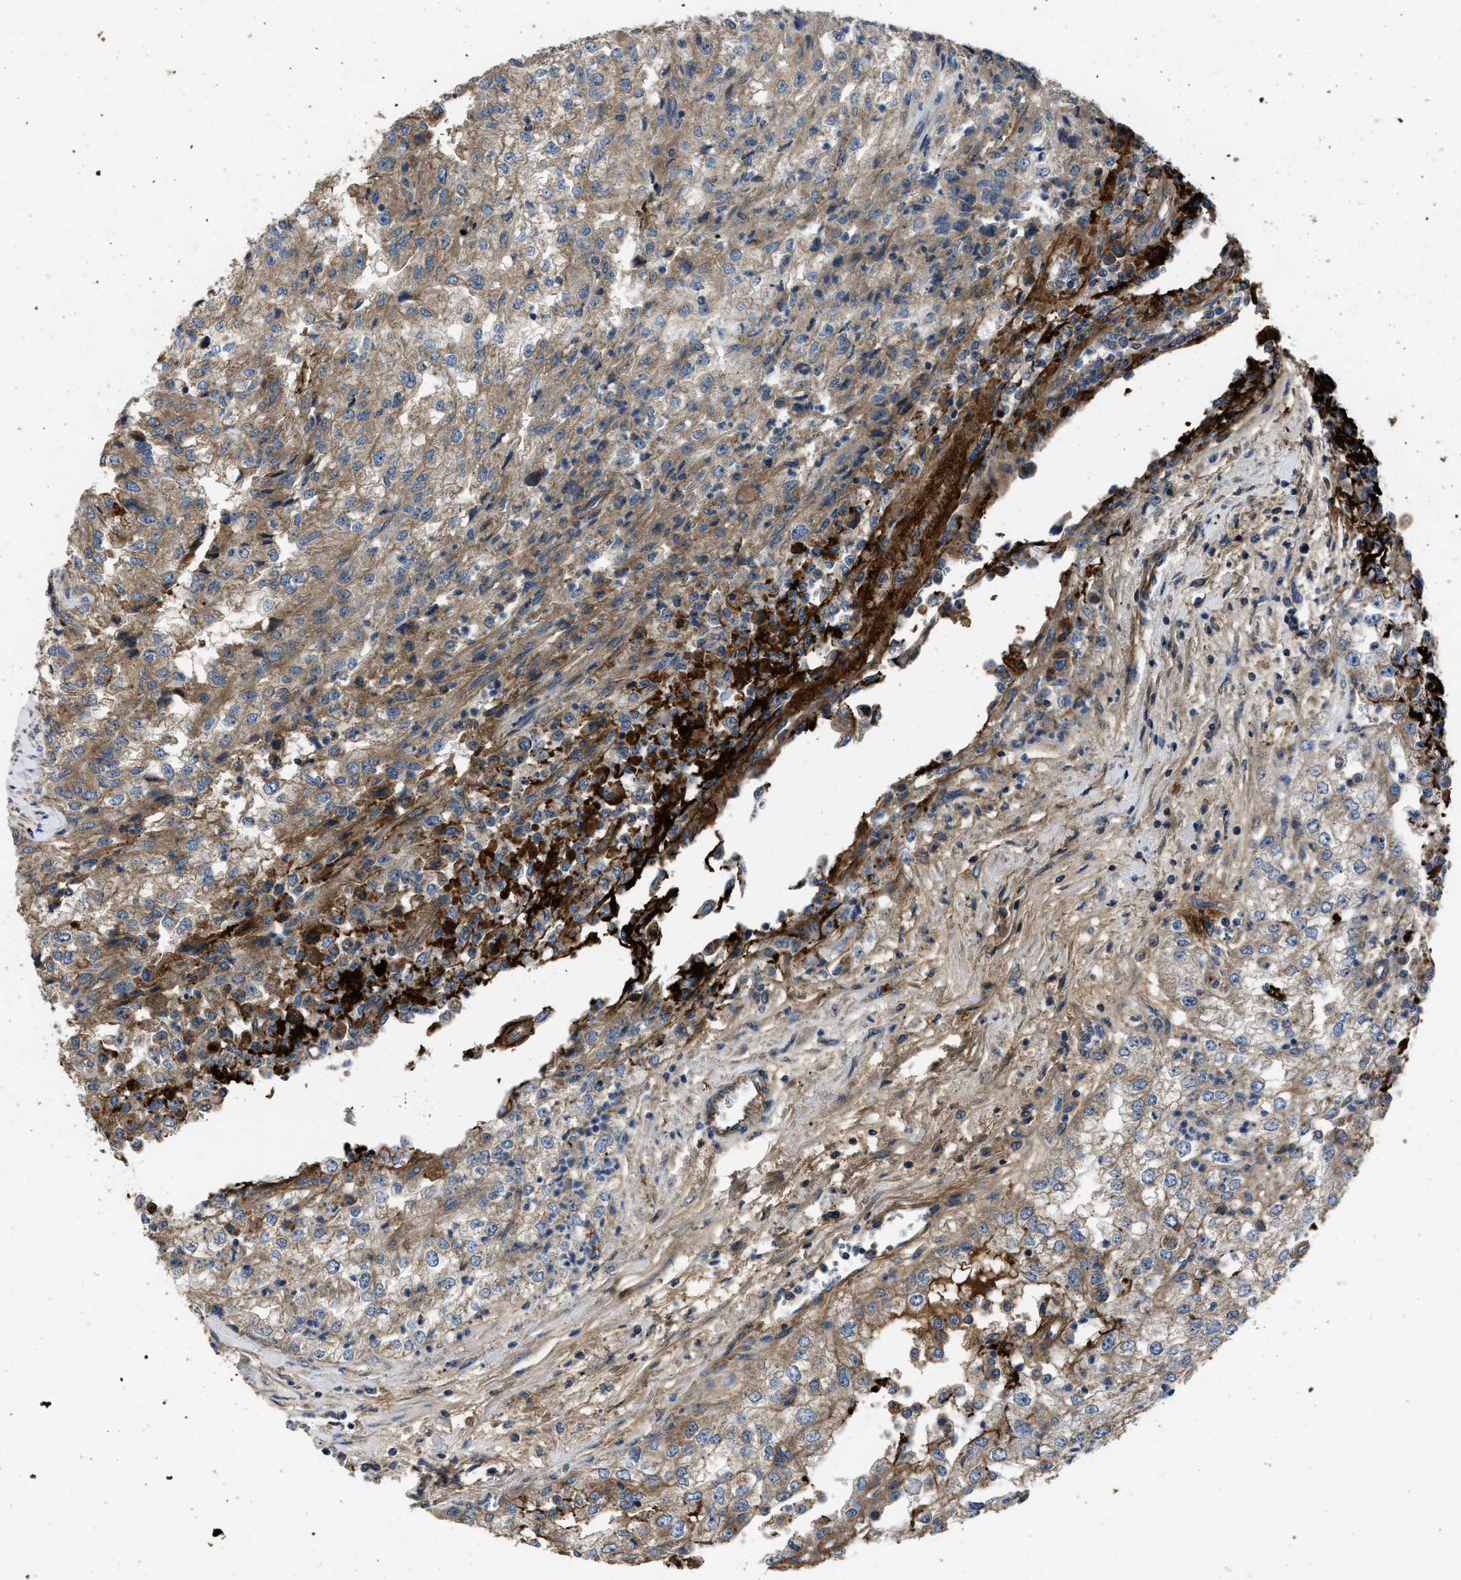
{"staining": {"intensity": "weak", "quantity": "<25%", "location": "cytoplasmic/membranous"}, "tissue": "renal cancer", "cell_type": "Tumor cells", "image_type": "cancer", "snomed": [{"axis": "morphology", "description": "Adenocarcinoma, NOS"}, {"axis": "topography", "description": "Kidney"}], "caption": "IHC histopathology image of human renal adenocarcinoma stained for a protein (brown), which reveals no expression in tumor cells.", "gene": "ERC1", "patient": {"sex": "female", "age": 54}}